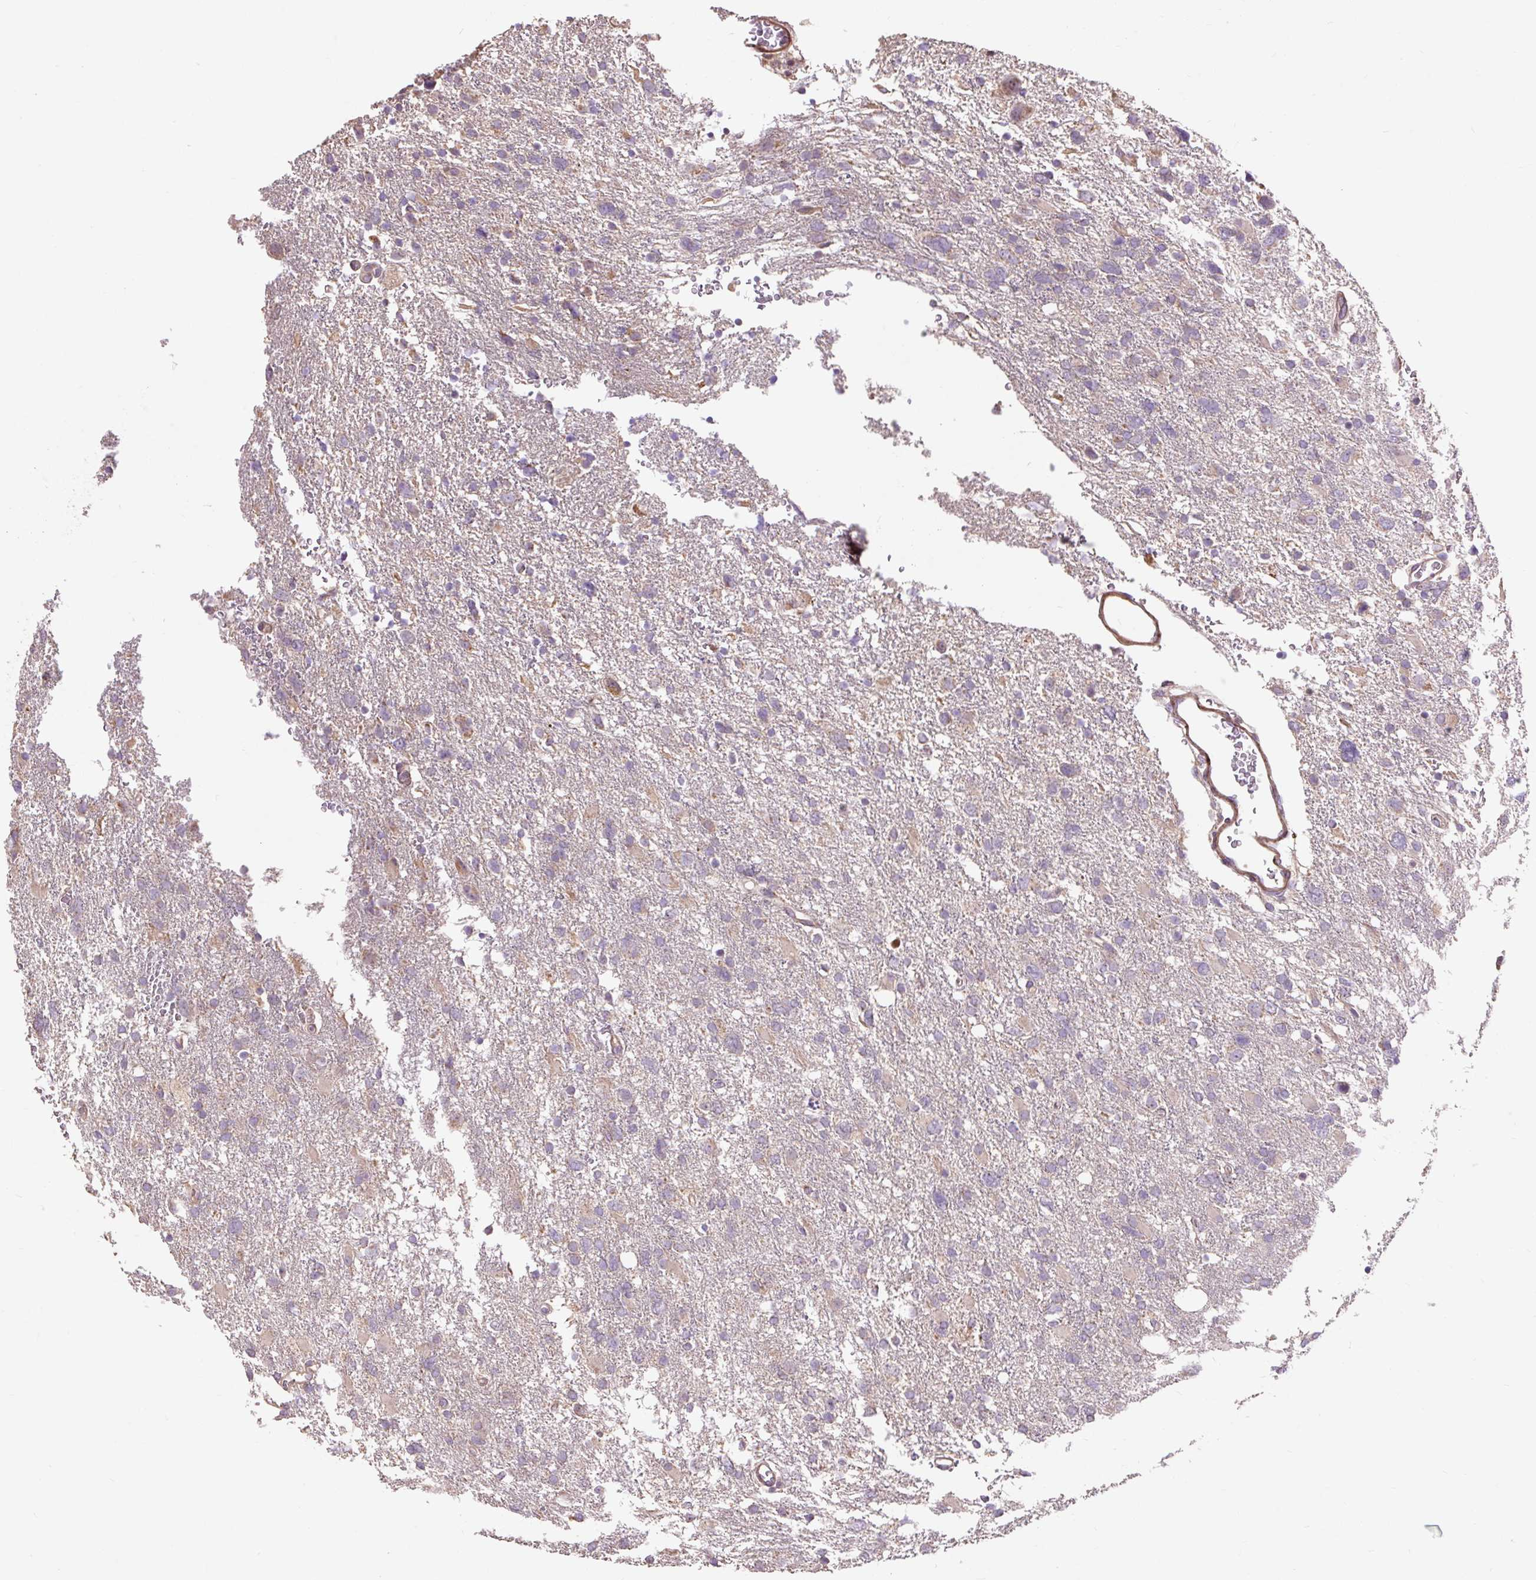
{"staining": {"intensity": "weak", "quantity": "<25%", "location": "cytoplasmic/membranous"}, "tissue": "glioma", "cell_type": "Tumor cells", "image_type": "cancer", "snomed": [{"axis": "morphology", "description": "Glioma, malignant, High grade"}, {"axis": "topography", "description": "Brain"}], "caption": "Histopathology image shows no protein staining in tumor cells of malignant glioma (high-grade) tissue.", "gene": "PRIMPOL", "patient": {"sex": "male", "age": 61}}